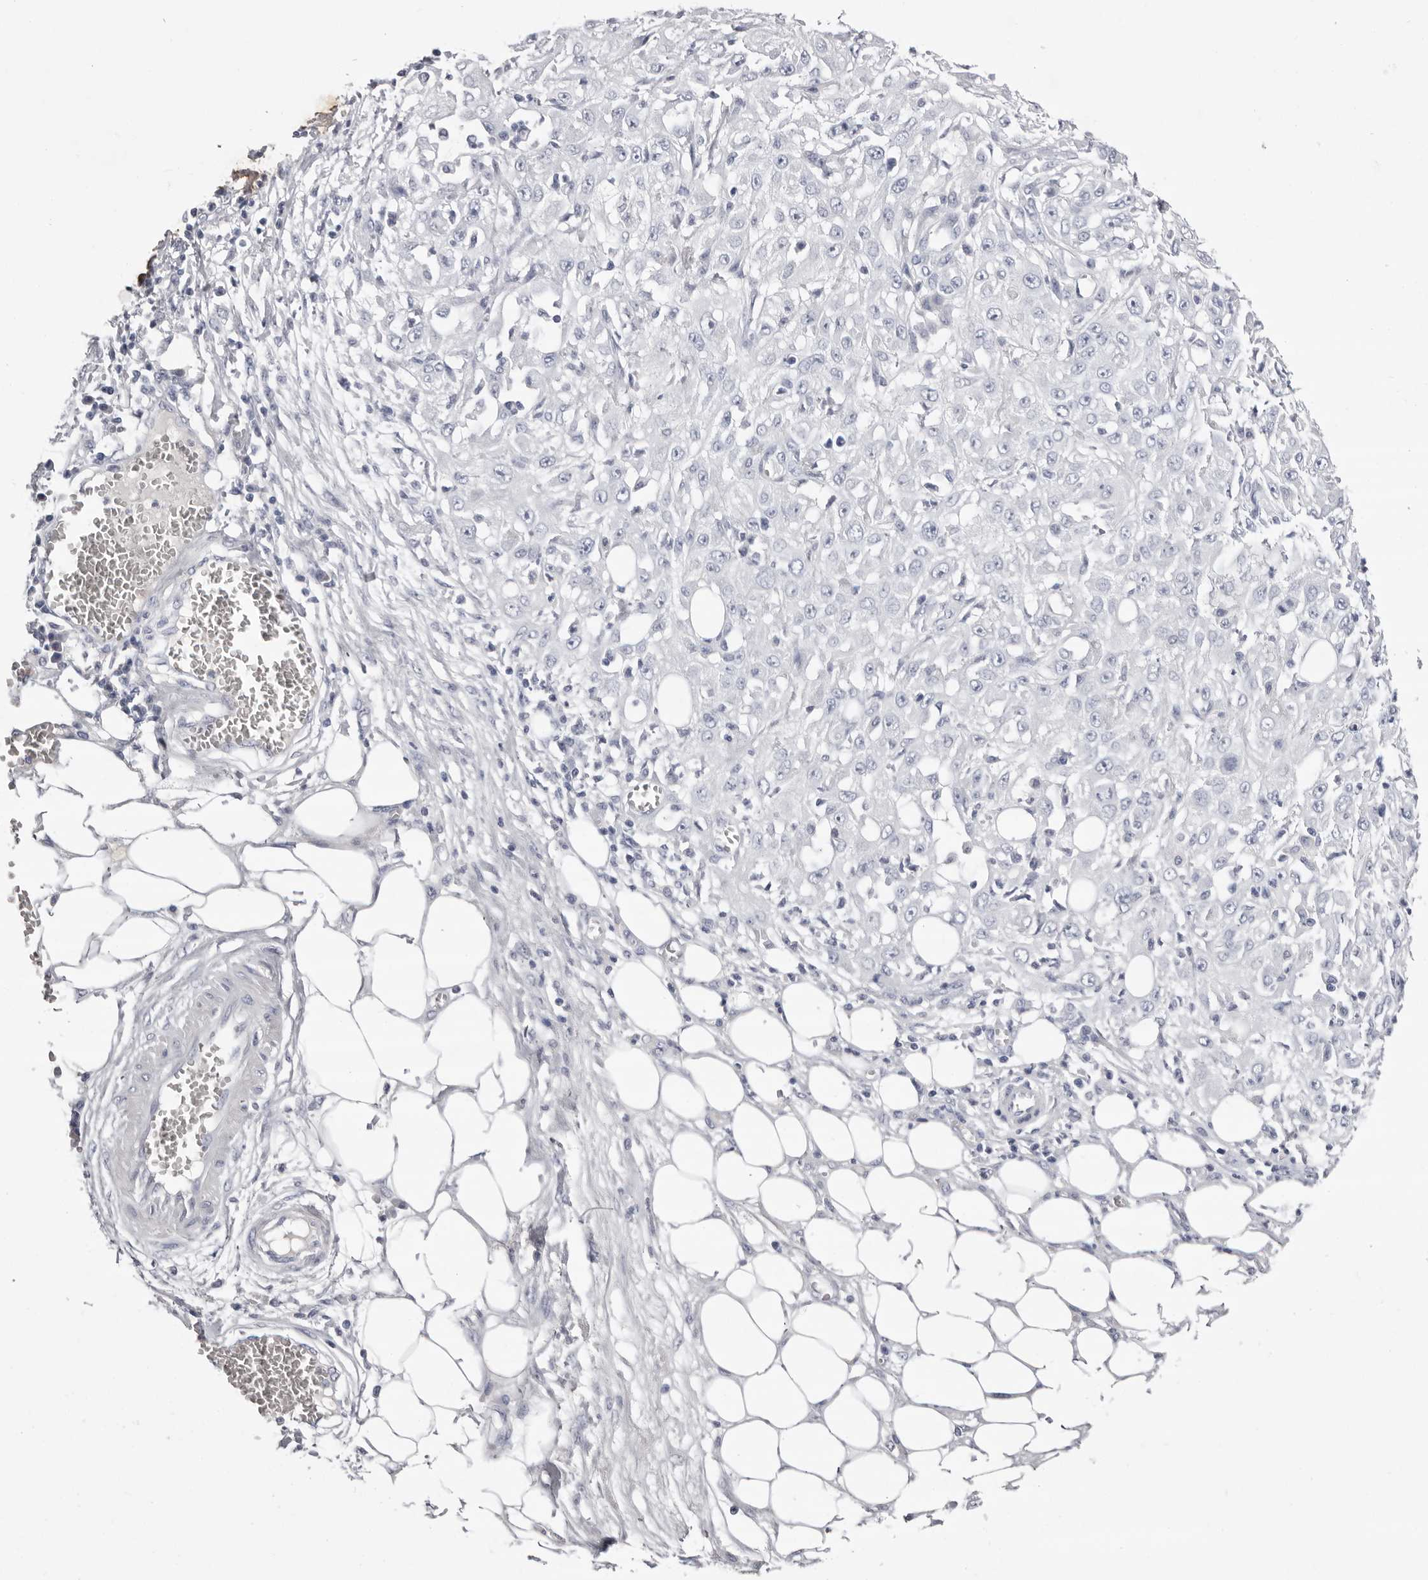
{"staining": {"intensity": "negative", "quantity": "none", "location": "none"}, "tissue": "skin cancer", "cell_type": "Tumor cells", "image_type": "cancer", "snomed": [{"axis": "morphology", "description": "Squamous cell carcinoma, NOS"}, {"axis": "morphology", "description": "Squamous cell carcinoma, metastatic, NOS"}, {"axis": "topography", "description": "Skin"}, {"axis": "topography", "description": "Lymph node"}], "caption": "High power microscopy image of an immunohistochemistry micrograph of squamous cell carcinoma (skin), revealing no significant expression in tumor cells.", "gene": "LPO", "patient": {"sex": "male", "age": 75}}